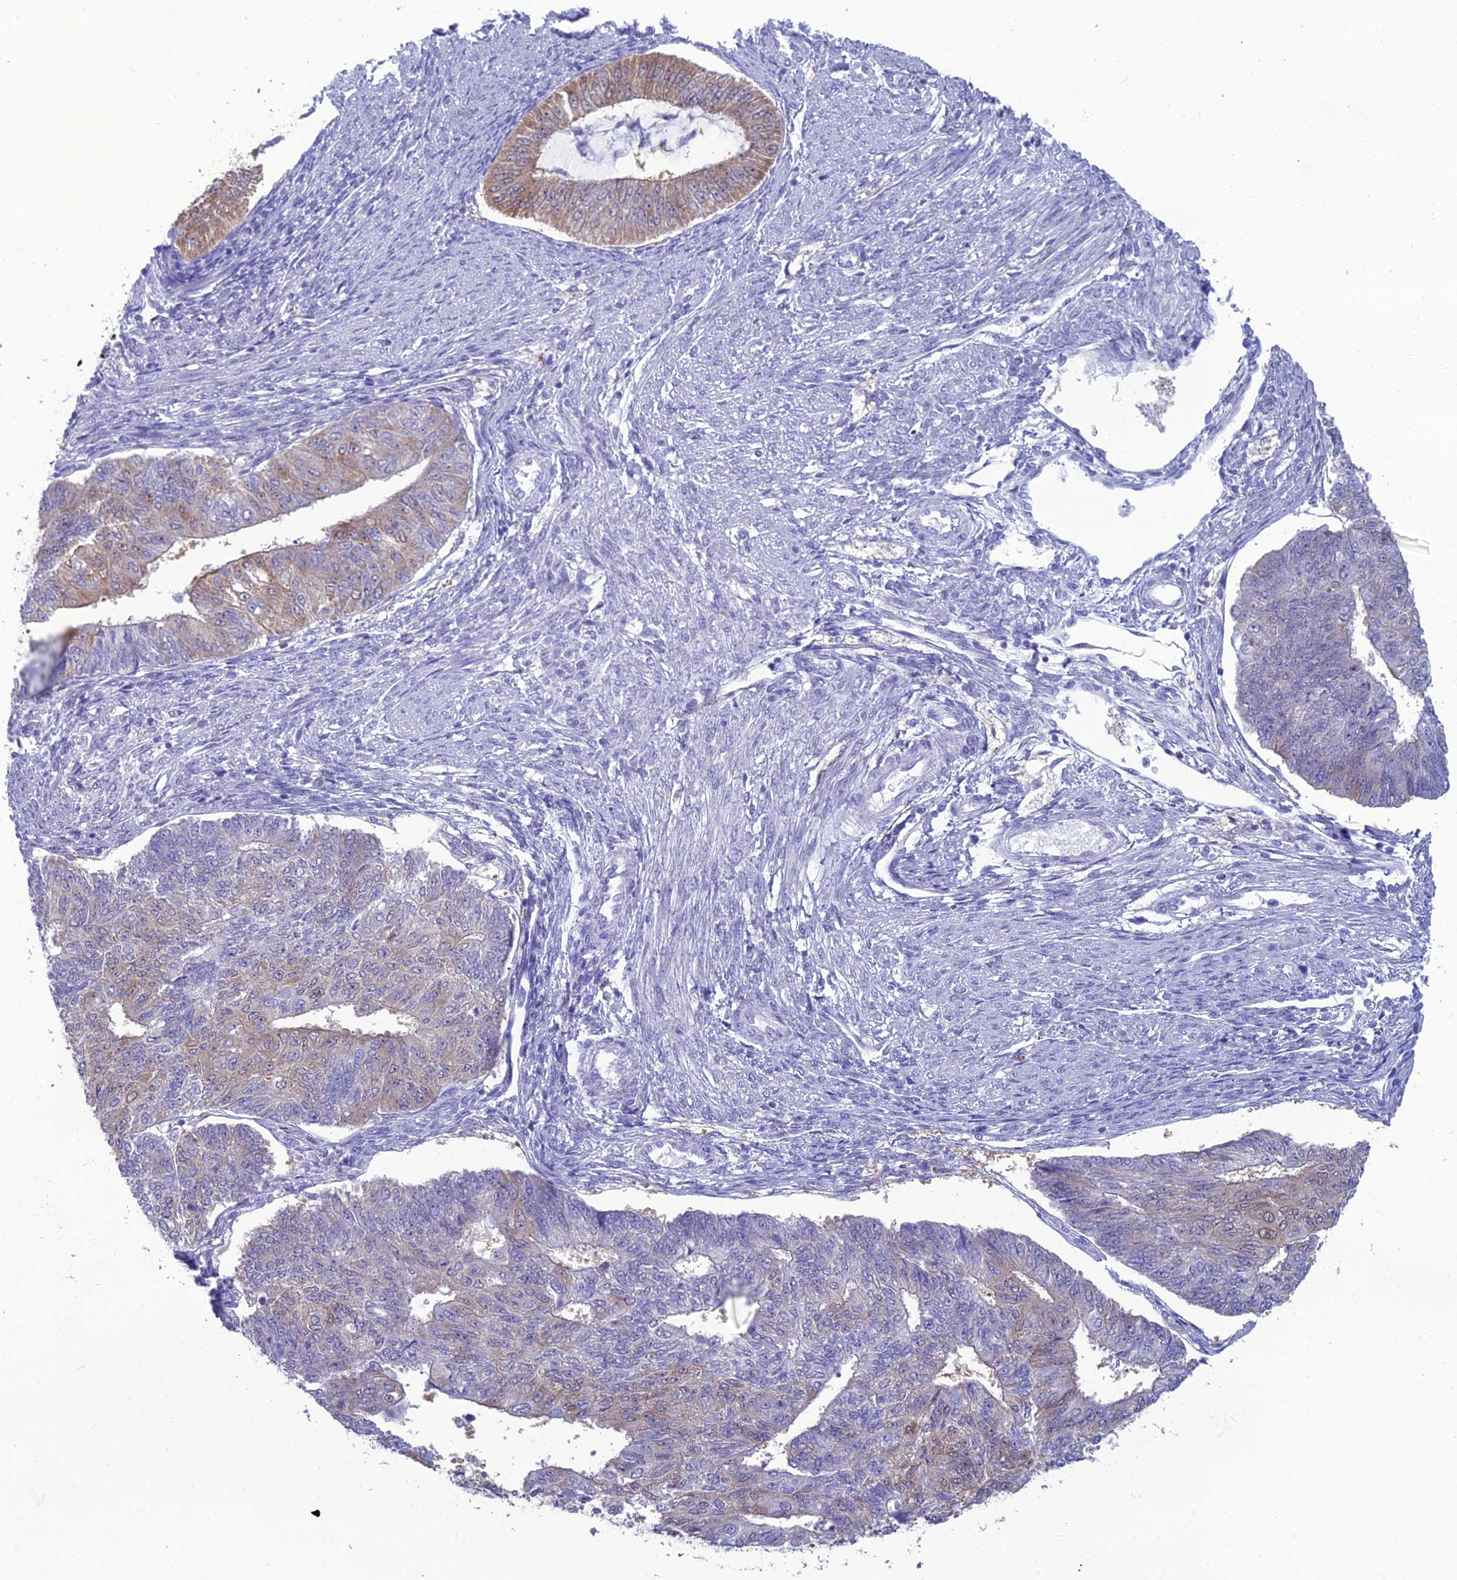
{"staining": {"intensity": "moderate", "quantity": "<25%", "location": "cytoplasmic/membranous"}, "tissue": "endometrial cancer", "cell_type": "Tumor cells", "image_type": "cancer", "snomed": [{"axis": "morphology", "description": "Adenocarcinoma, NOS"}, {"axis": "topography", "description": "Endometrium"}], "caption": "Immunohistochemistry (IHC) image of neoplastic tissue: human adenocarcinoma (endometrial) stained using immunohistochemistry (IHC) demonstrates low levels of moderate protein expression localized specifically in the cytoplasmic/membranous of tumor cells, appearing as a cytoplasmic/membranous brown color.", "gene": "GNPNAT1", "patient": {"sex": "female", "age": 32}}